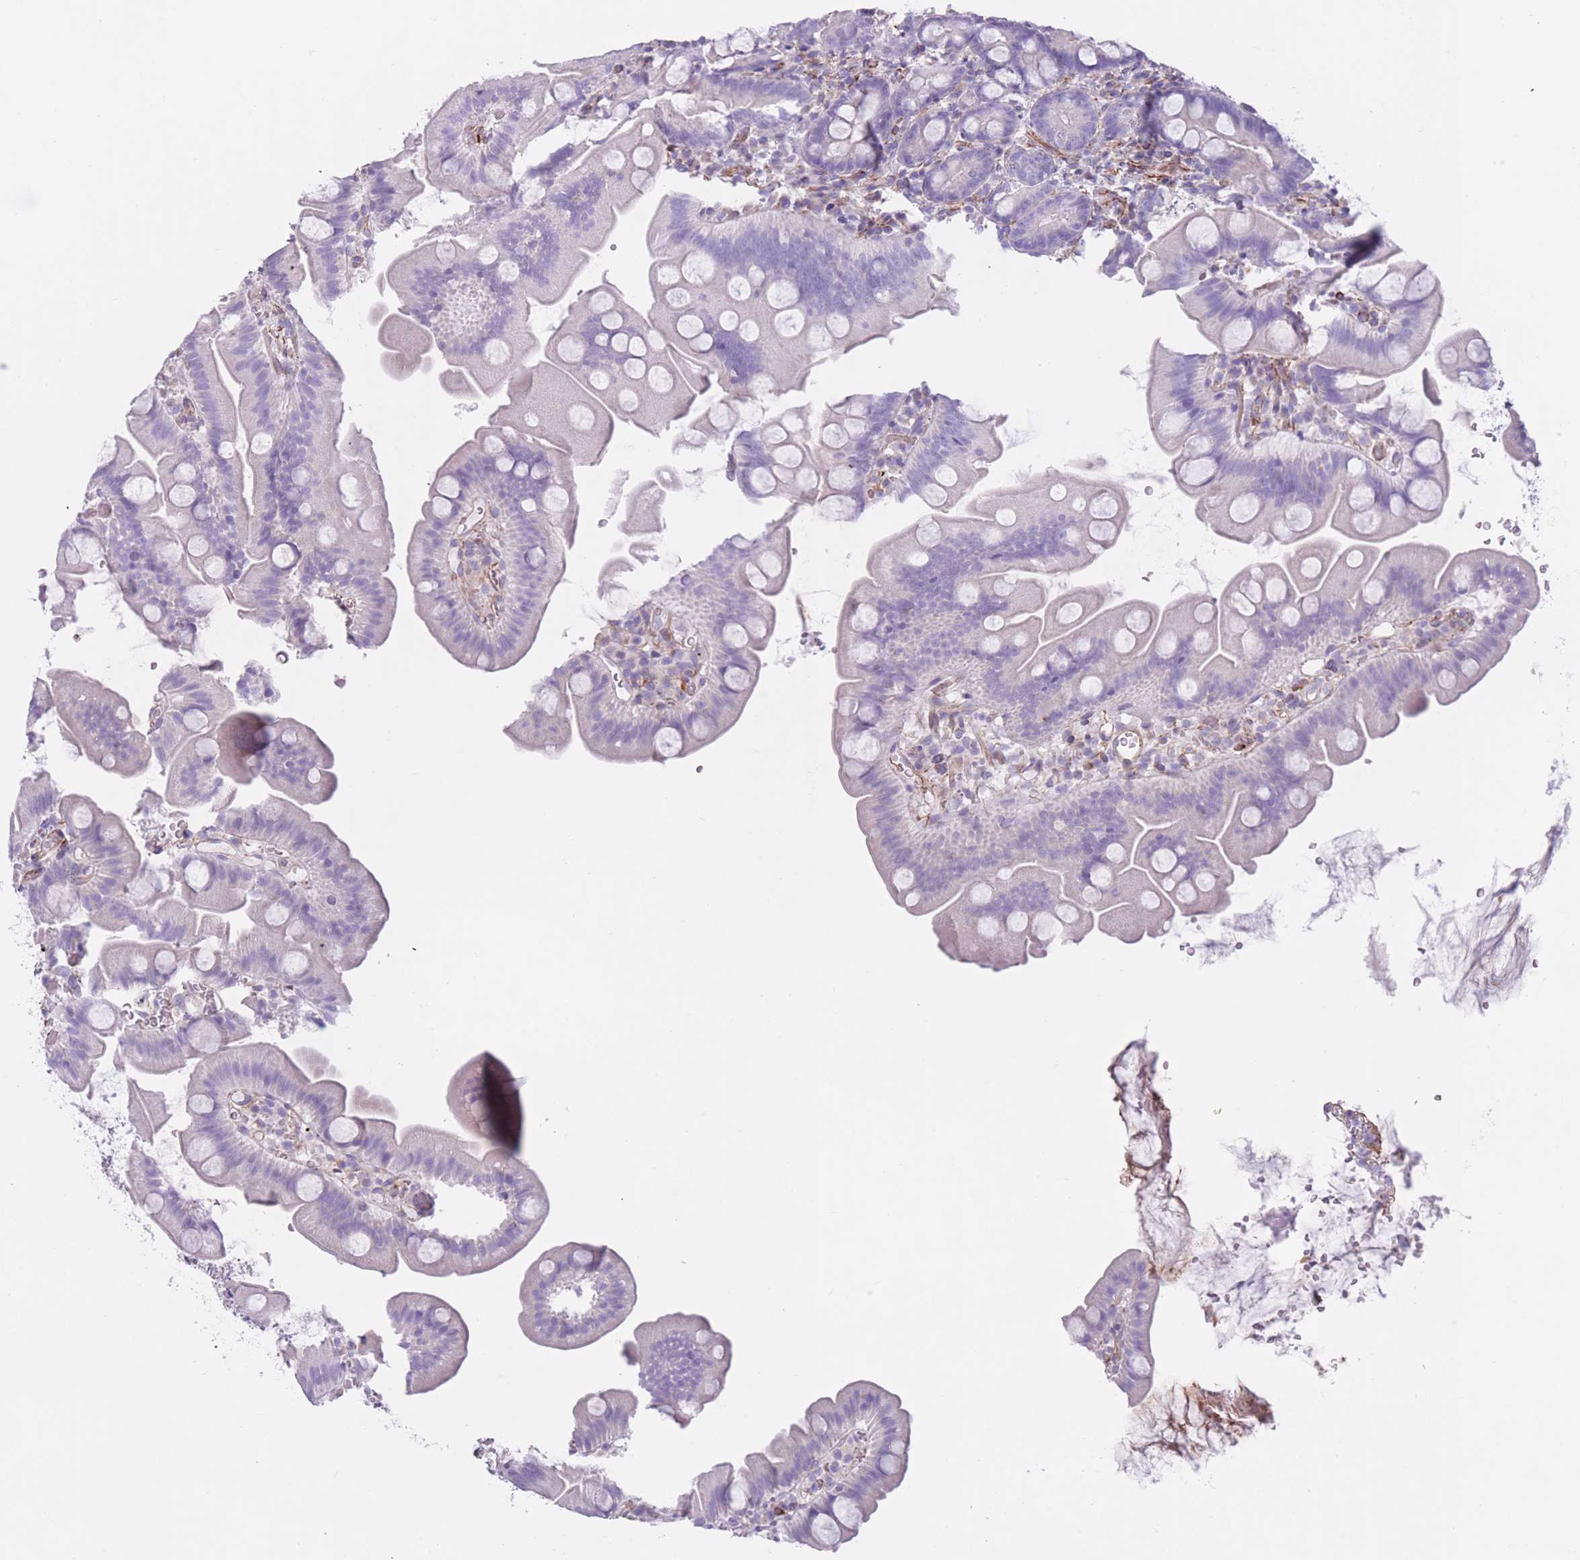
{"staining": {"intensity": "negative", "quantity": "none", "location": "none"}, "tissue": "small intestine", "cell_type": "Glandular cells", "image_type": "normal", "snomed": [{"axis": "morphology", "description": "Normal tissue, NOS"}, {"axis": "topography", "description": "Small intestine"}], "caption": "Immunohistochemical staining of normal human small intestine reveals no significant expression in glandular cells. (DAB (3,3'-diaminobenzidine) immunohistochemistry visualized using brightfield microscopy, high magnification).", "gene": "ATP5MF", "patient": {"sex": "female", "age": 68}}